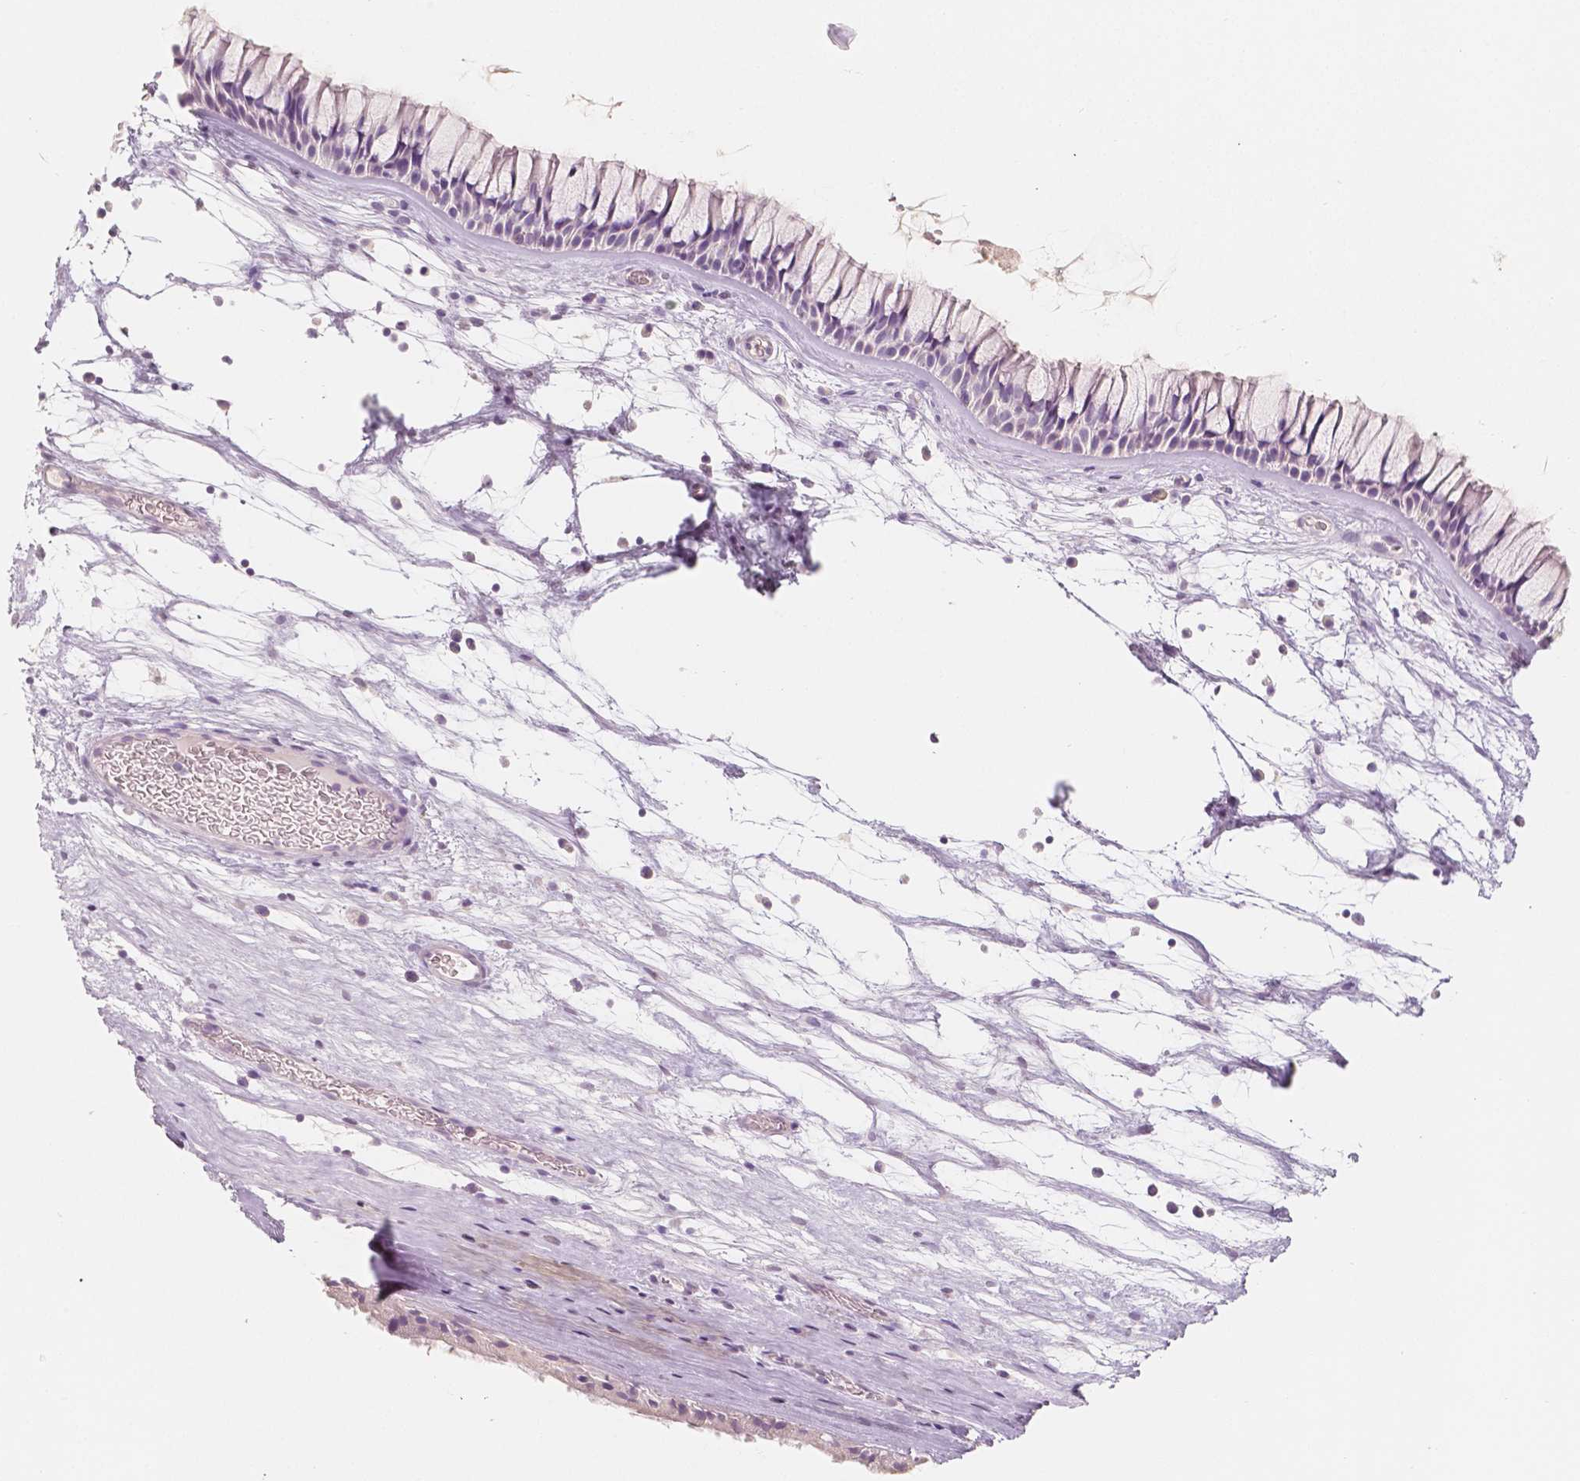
{"staining": {"intensity": "negative", "quantity": "none", "location": "none"}, "tissue": "nasopharynx", "cell_type": "Respiratory epithelial cells", "image_type": "normal", "snomed": [{"axis": "morphology", "description": "Normal tissue, NOS"}, {"axis": "topography", "description": "Nasopharynx"}], "caption": "Image shows no significant protein staining in respiratory epithelial cells of normal nasopharynx. Nuclei are stained in blue.", "gene": "NECAB2", "patient": {"sex": "male", "age": 74}}